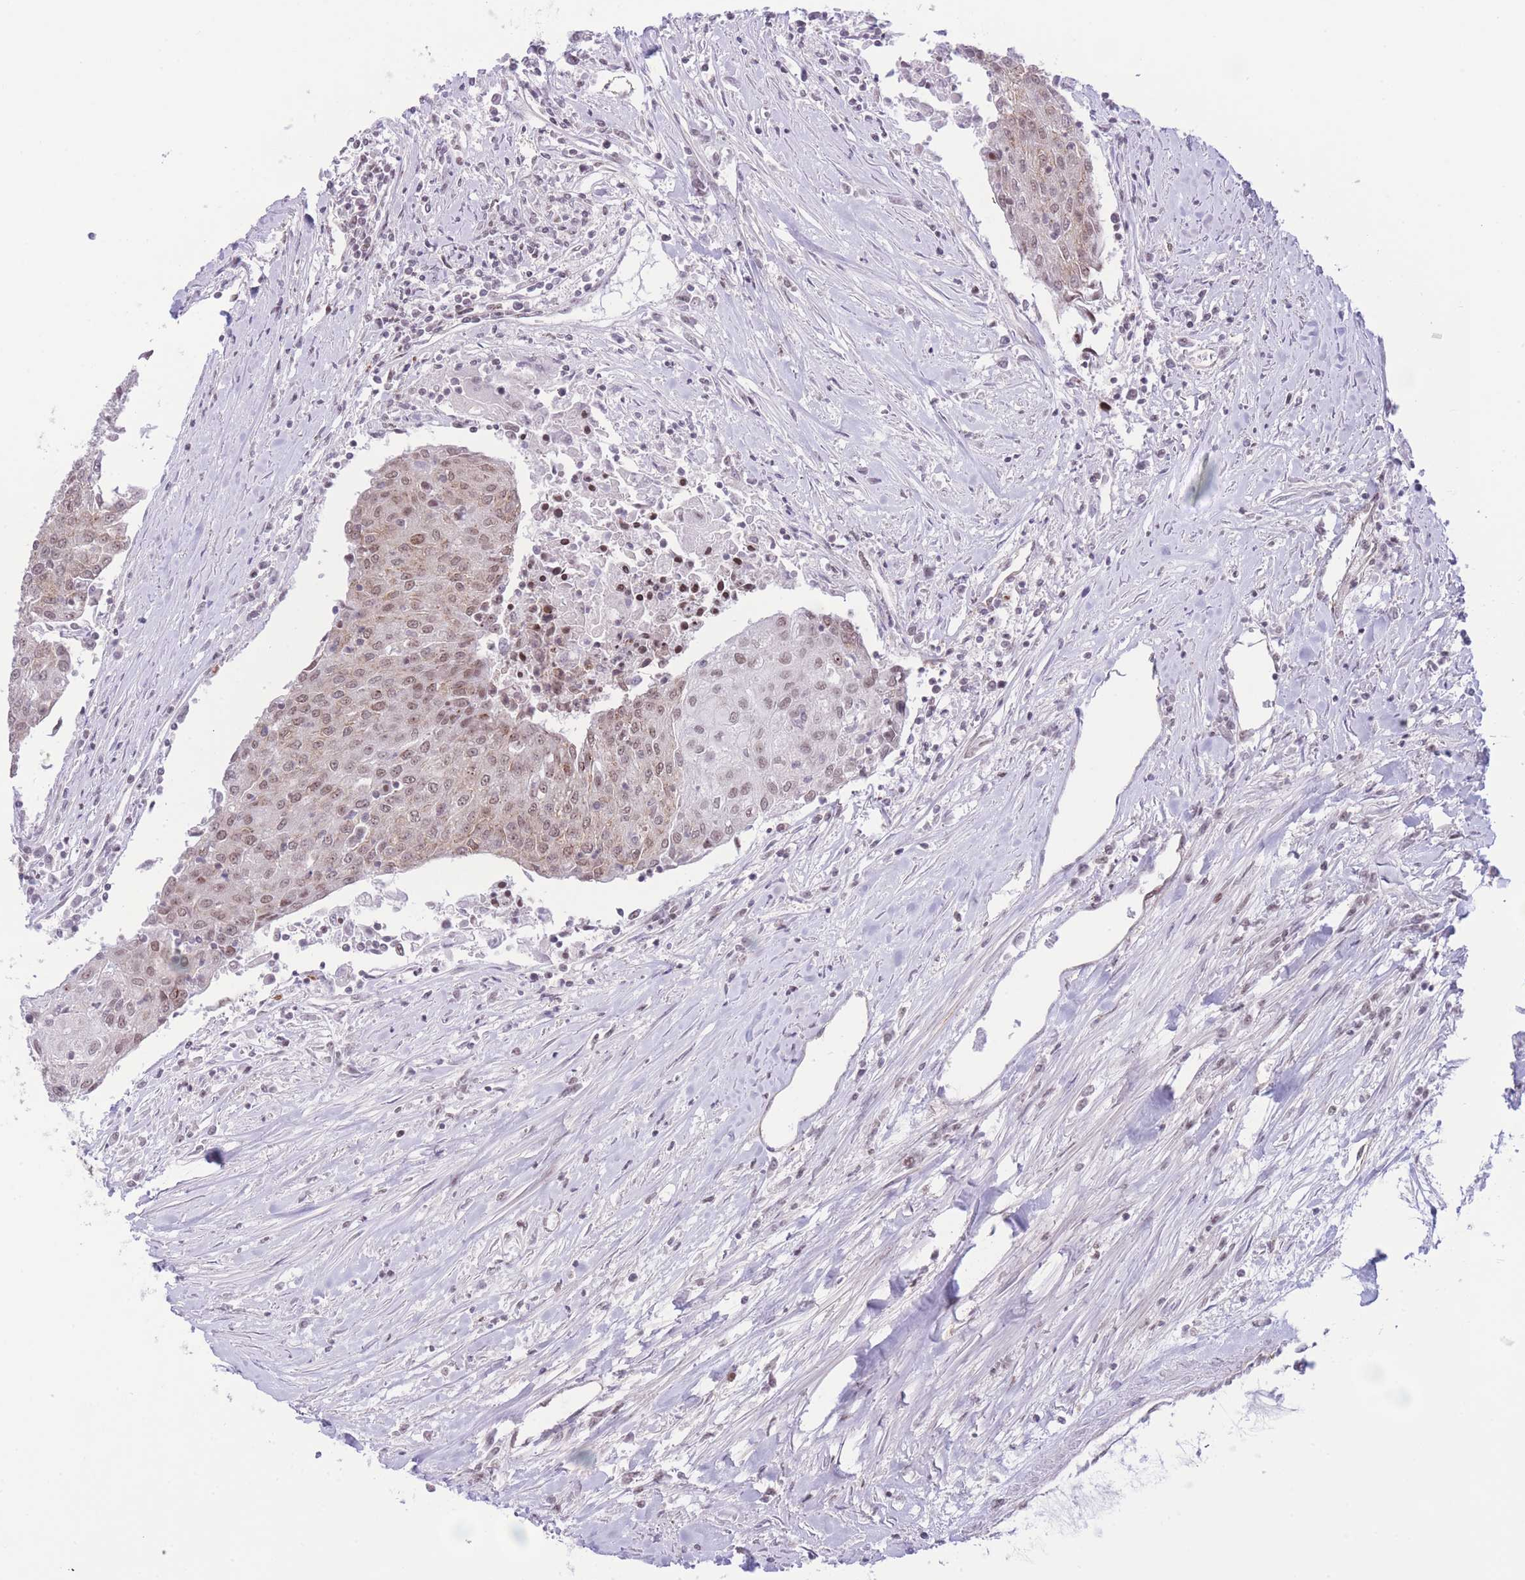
{"staining": {"intensity": "moderate", "quantity": ">75%", "location": "nuclear"}, "tissue": "urothelial cancer", "cell_type": "Tumor cells", "image_type": "cancer", "snomed": [{"axis": "morphology", "description": "Urothelial carcinoma, High grade"}, {"axis": "topography", "description": "Urinary bladder"}], "caption": "A high-resolution photomicrograph shows immunohistochemistry (IHC) staining of high-grade urothelial carcinoma, which exhibits moderate nuclear positivity in approximately >75% of tumor cells.", "gene": "PCIF1", "patient": {"sex": "female", "age": 85}}